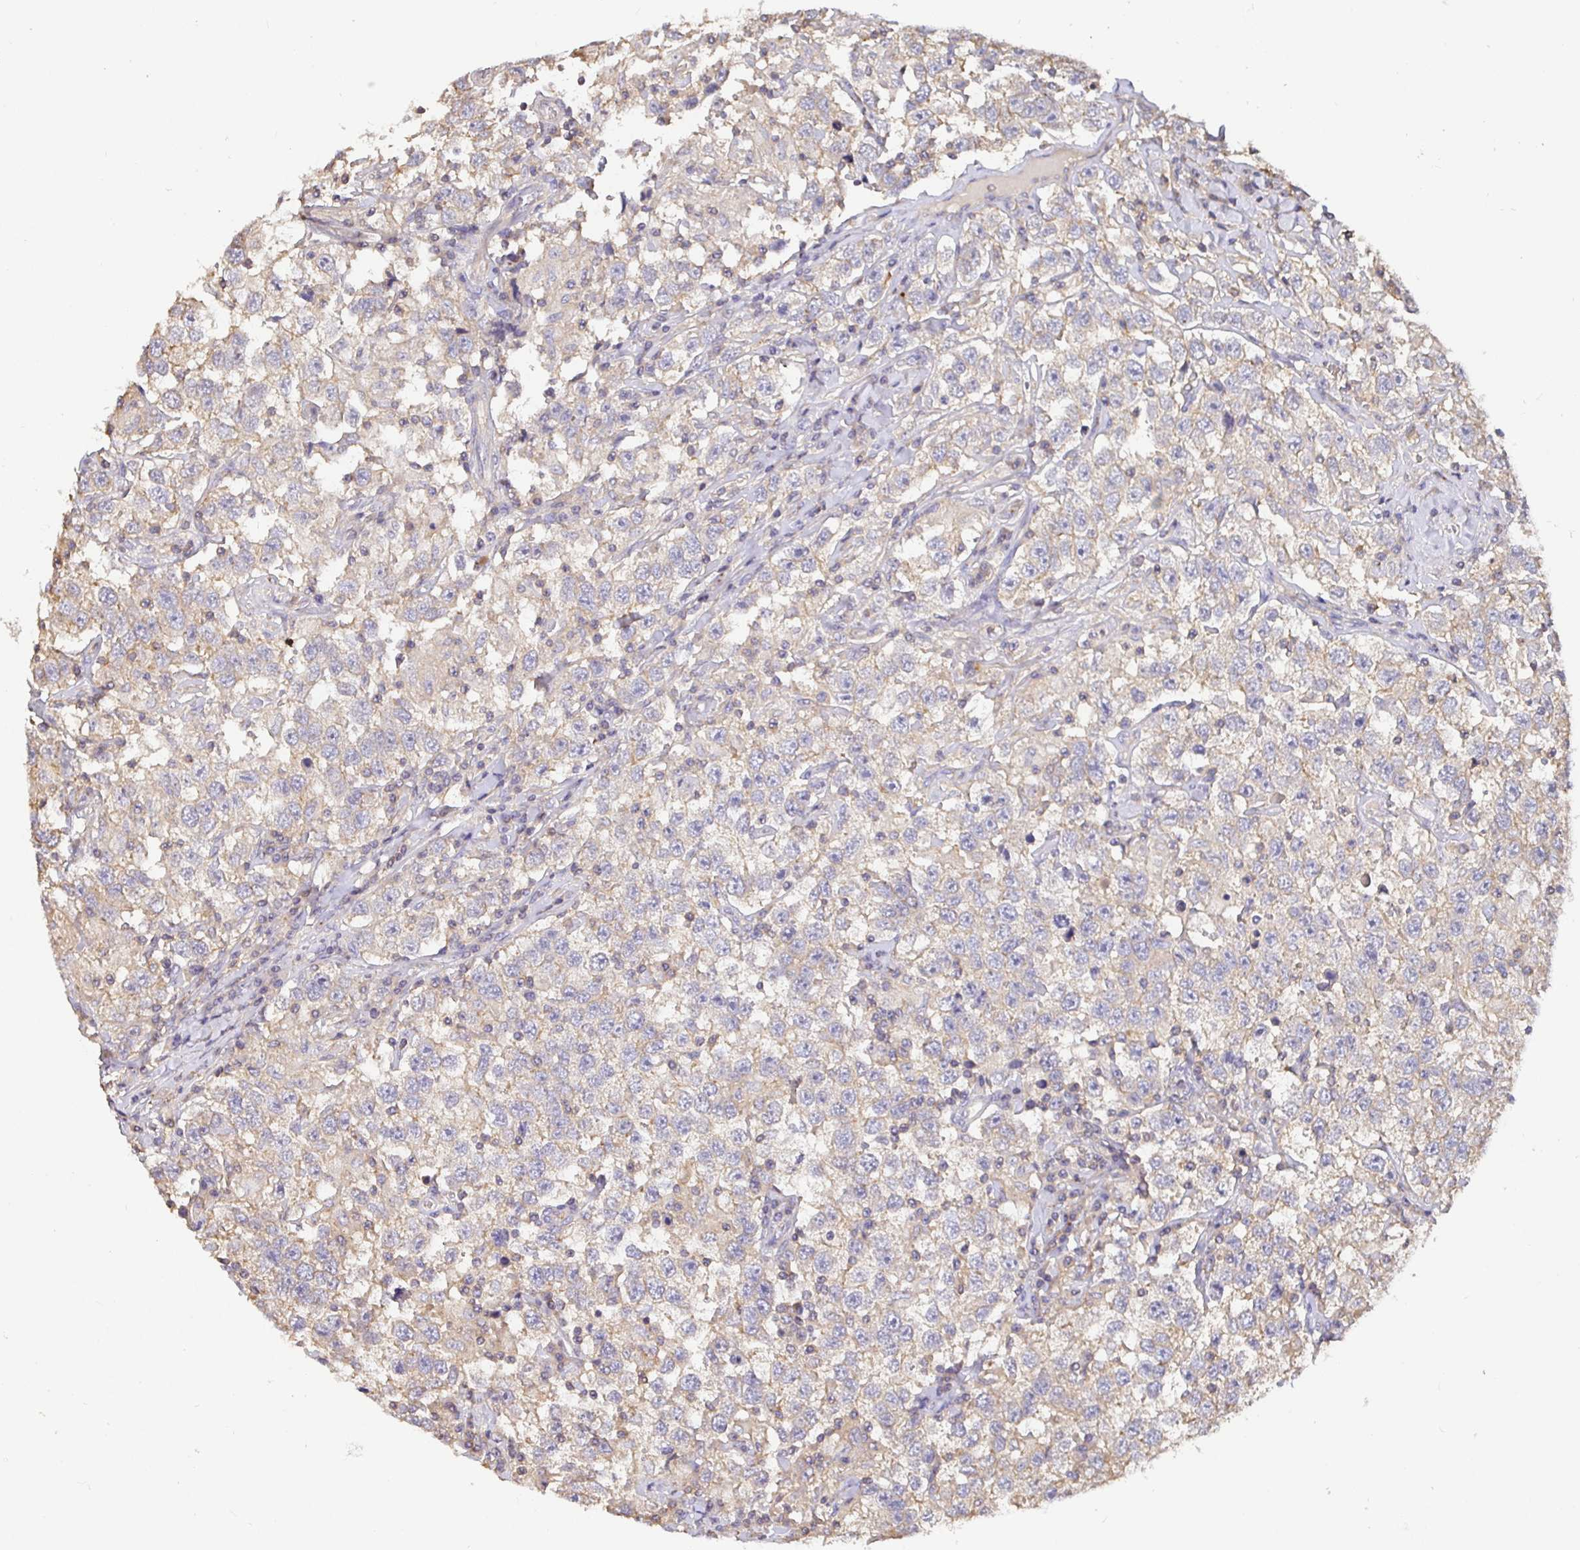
{"staining": {"intensity": "weak", "quantity": "<25%", "location": "cytoplasmic/membranous"}, "tissue": "testis cancer", "cell_type": "Tumor cells", "image_type": "cancer", "snomed": [{"axis": "morphology", "description": "Seminoma, NOS"}, {"axis": "topography", "description": "Testis"}], "caption": "Testis cancer (seminoma) was stained to show a protein in brown. There is no significant positivity in tumor cells.", "gene": "C1QTNF7", "patient": {"sex": "male", "age": 41}}